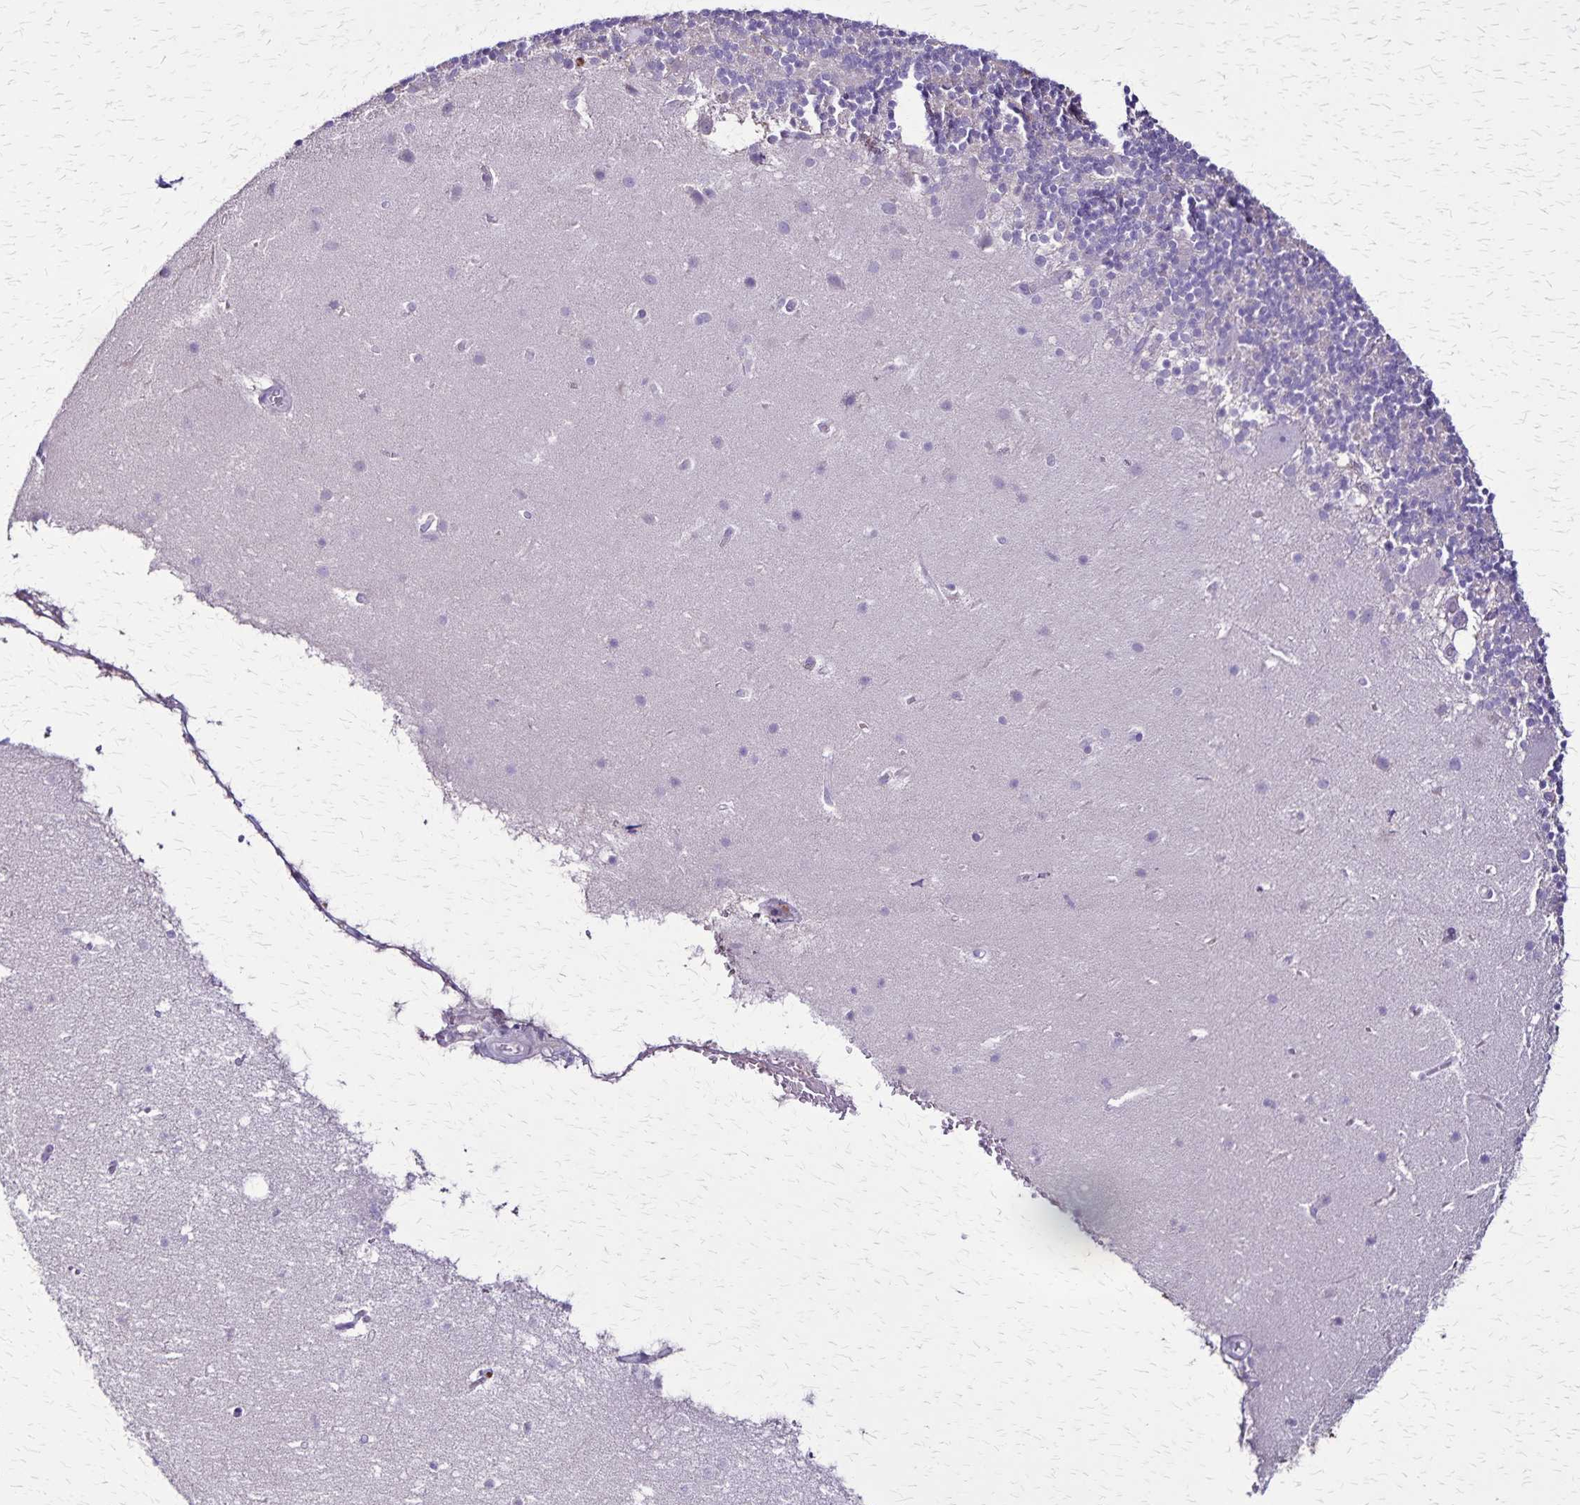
{"staining": {"intensity": "negative", "quantity": "none", "location": "none"}, "tissue": "cerebellum", "cell_type": "Cells in granular layer", "image_type": "normal", "snomed": [{"axis": "morphology", "description": "Normal tissue, NOS"}, {"axis": "topography", "description": "Cerebellum"}], "caption": "DAB (3,3'-diaminobenzidine) immunohistochemical staining of benign human cerebellum exhibits no significant positivity in cells in granular layer.", "gene": "ULBP3", "patient": {"sex": "male", "age": 70}}